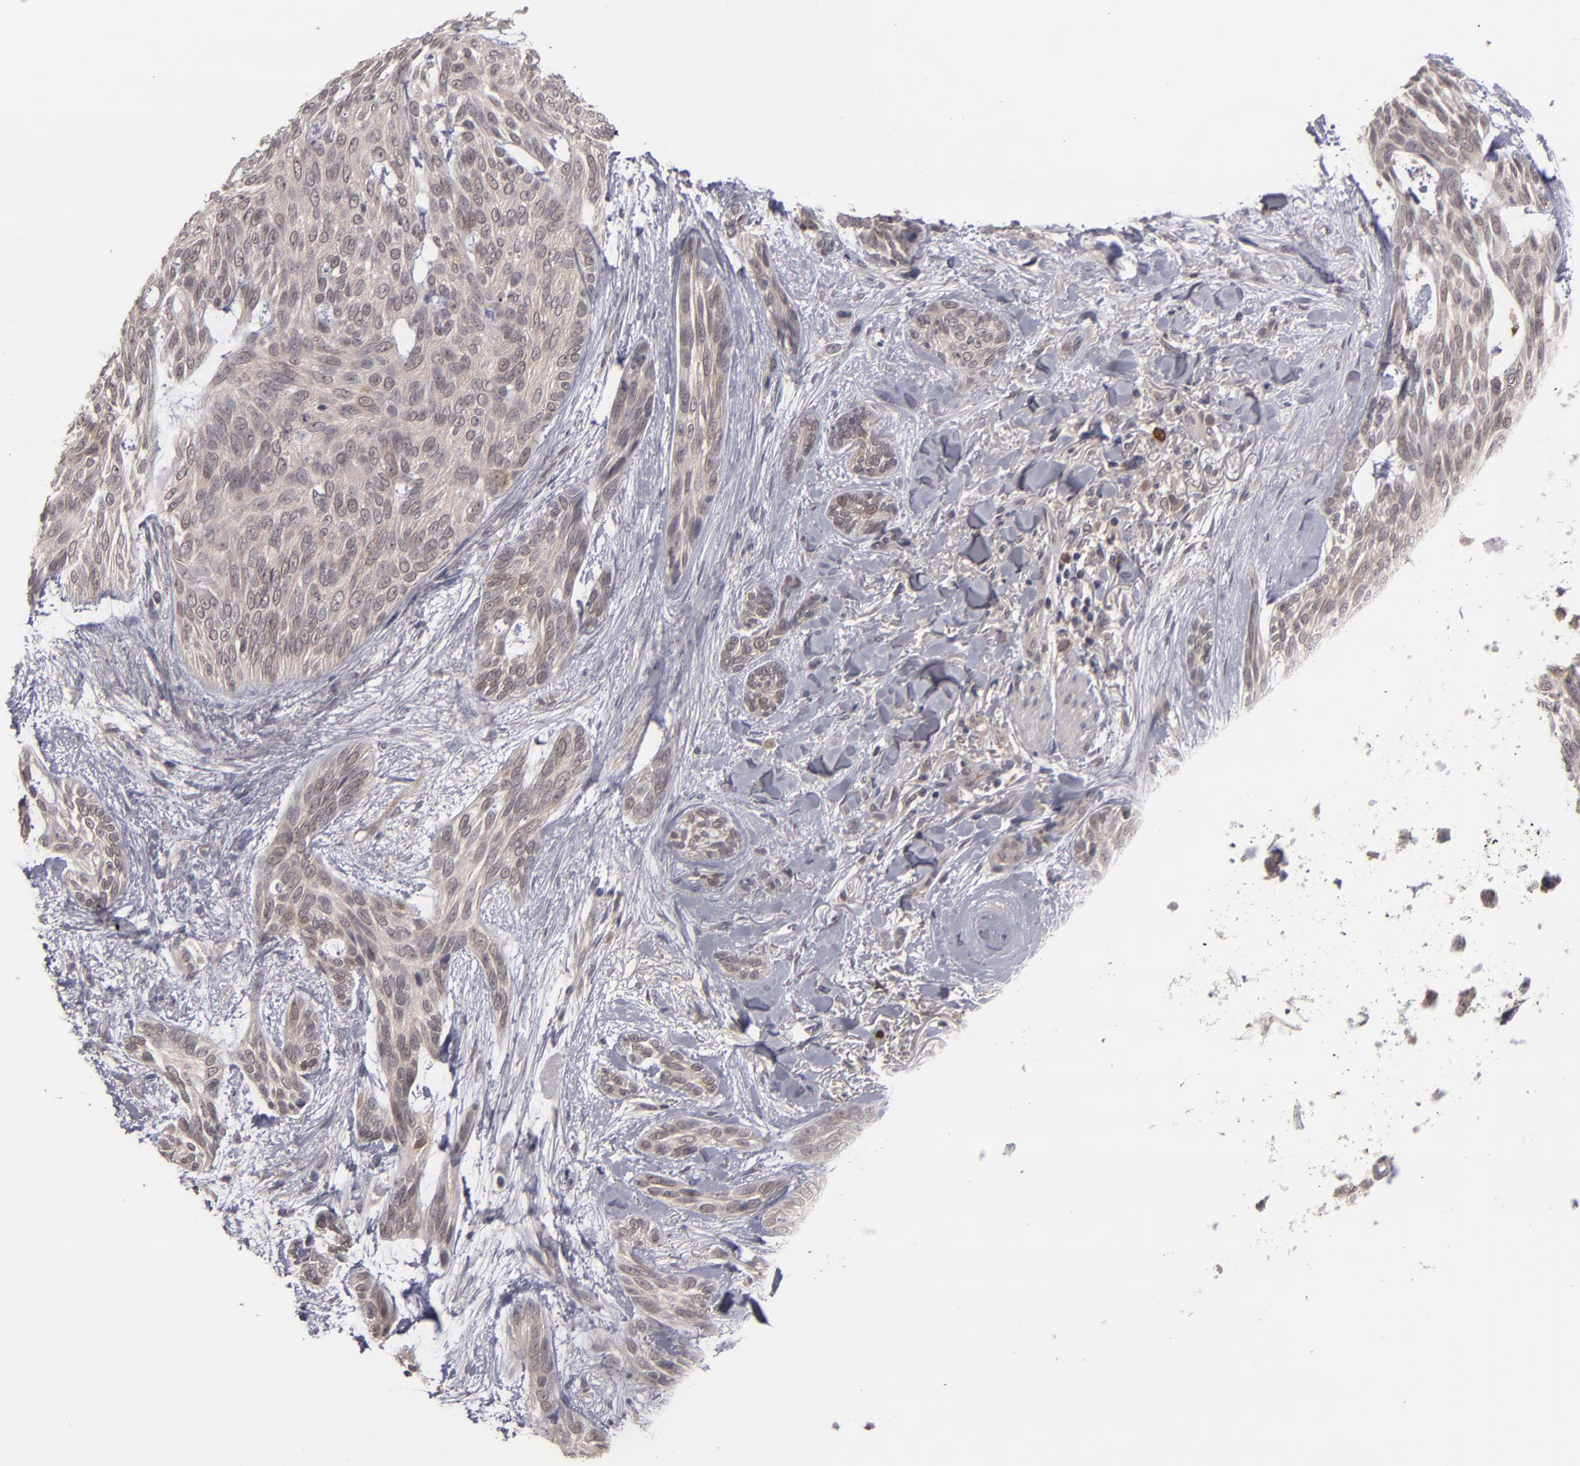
{"staining": {"intensity": "weak", "quantity": ">75%", "location": "cytoplasmic/membranous"}, "tissue": "skin cancer", "cell_type": "Tumor cells", "image_type": "cancer", "snomed": [{"axis": "morphology", "description": "Normal tissue, NOS"}, {"axis": "morphology", "description": "Basal cell carcinoma"}, {"axis": "topography", "description": "Skin"}], "caption": "About >75% of tumor cells in human skin basal cell carcinoma show weak cytoplasmic/membranous protein staining as visualized by brown immunohistochemical staining.", "gene": "TYMS", "patient": {"sex": "female", "age": 71}}